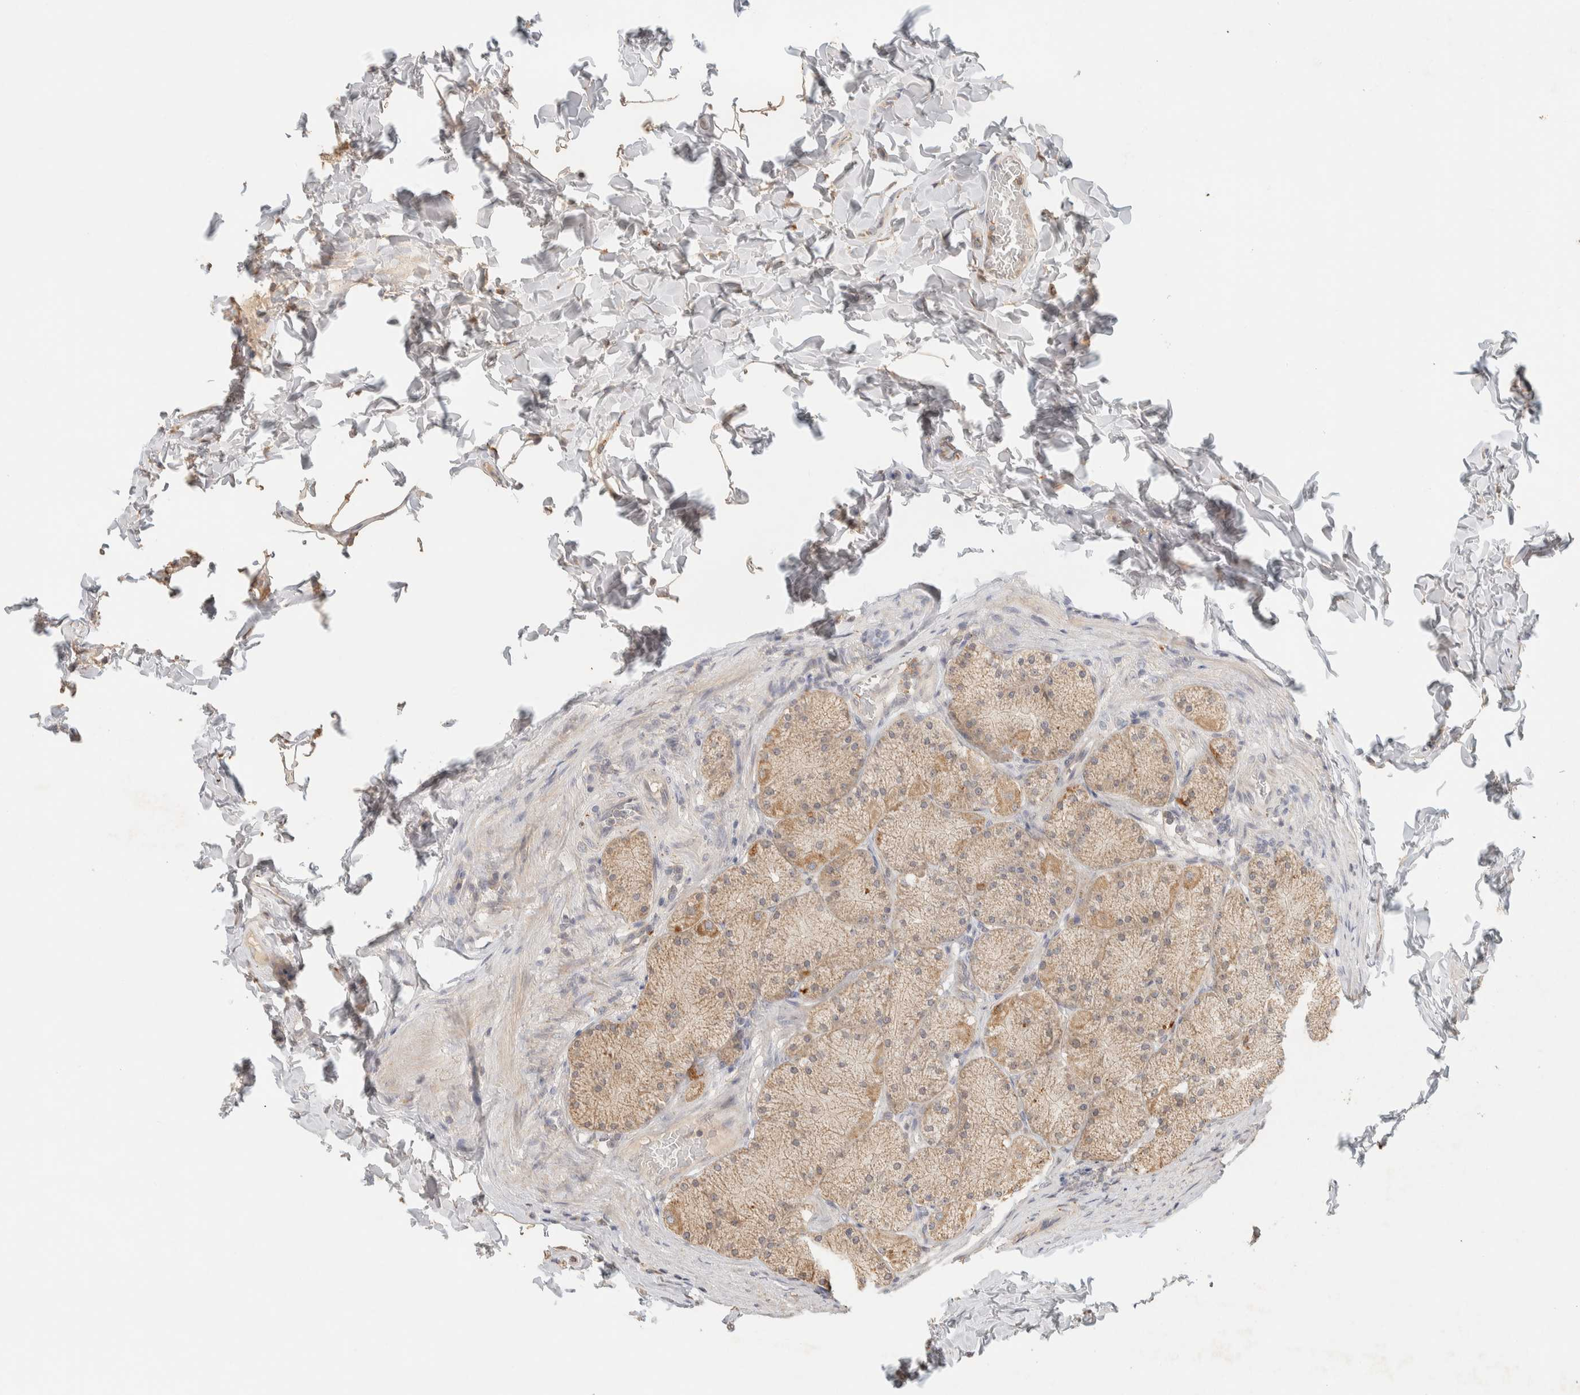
{"staining": {"intensity": "moderate", "quantity": ">75%", "location": "cytoplasmic/membranous"}, "tissue": "stomach", "cell_type": "Glandular cells", "image_type": "normal", "snomed": [{"axis": "morphology", "description": "Normal tissue, NOS"}, {"axis": "topography", "description": "Stomach, upper"}], "caption": "A micrograph of stomach stained for a protein reveals moderate cytoplasmic/membranous brown staining in glandular cells. (Stains: DAB (3,3'-diaminobenzidine) in brown, nuclei in blue, Microscopy: brightfield microscopy at high magnification).", "gene": "ITPA", "patient": {"sex": "female", "age": 56}}